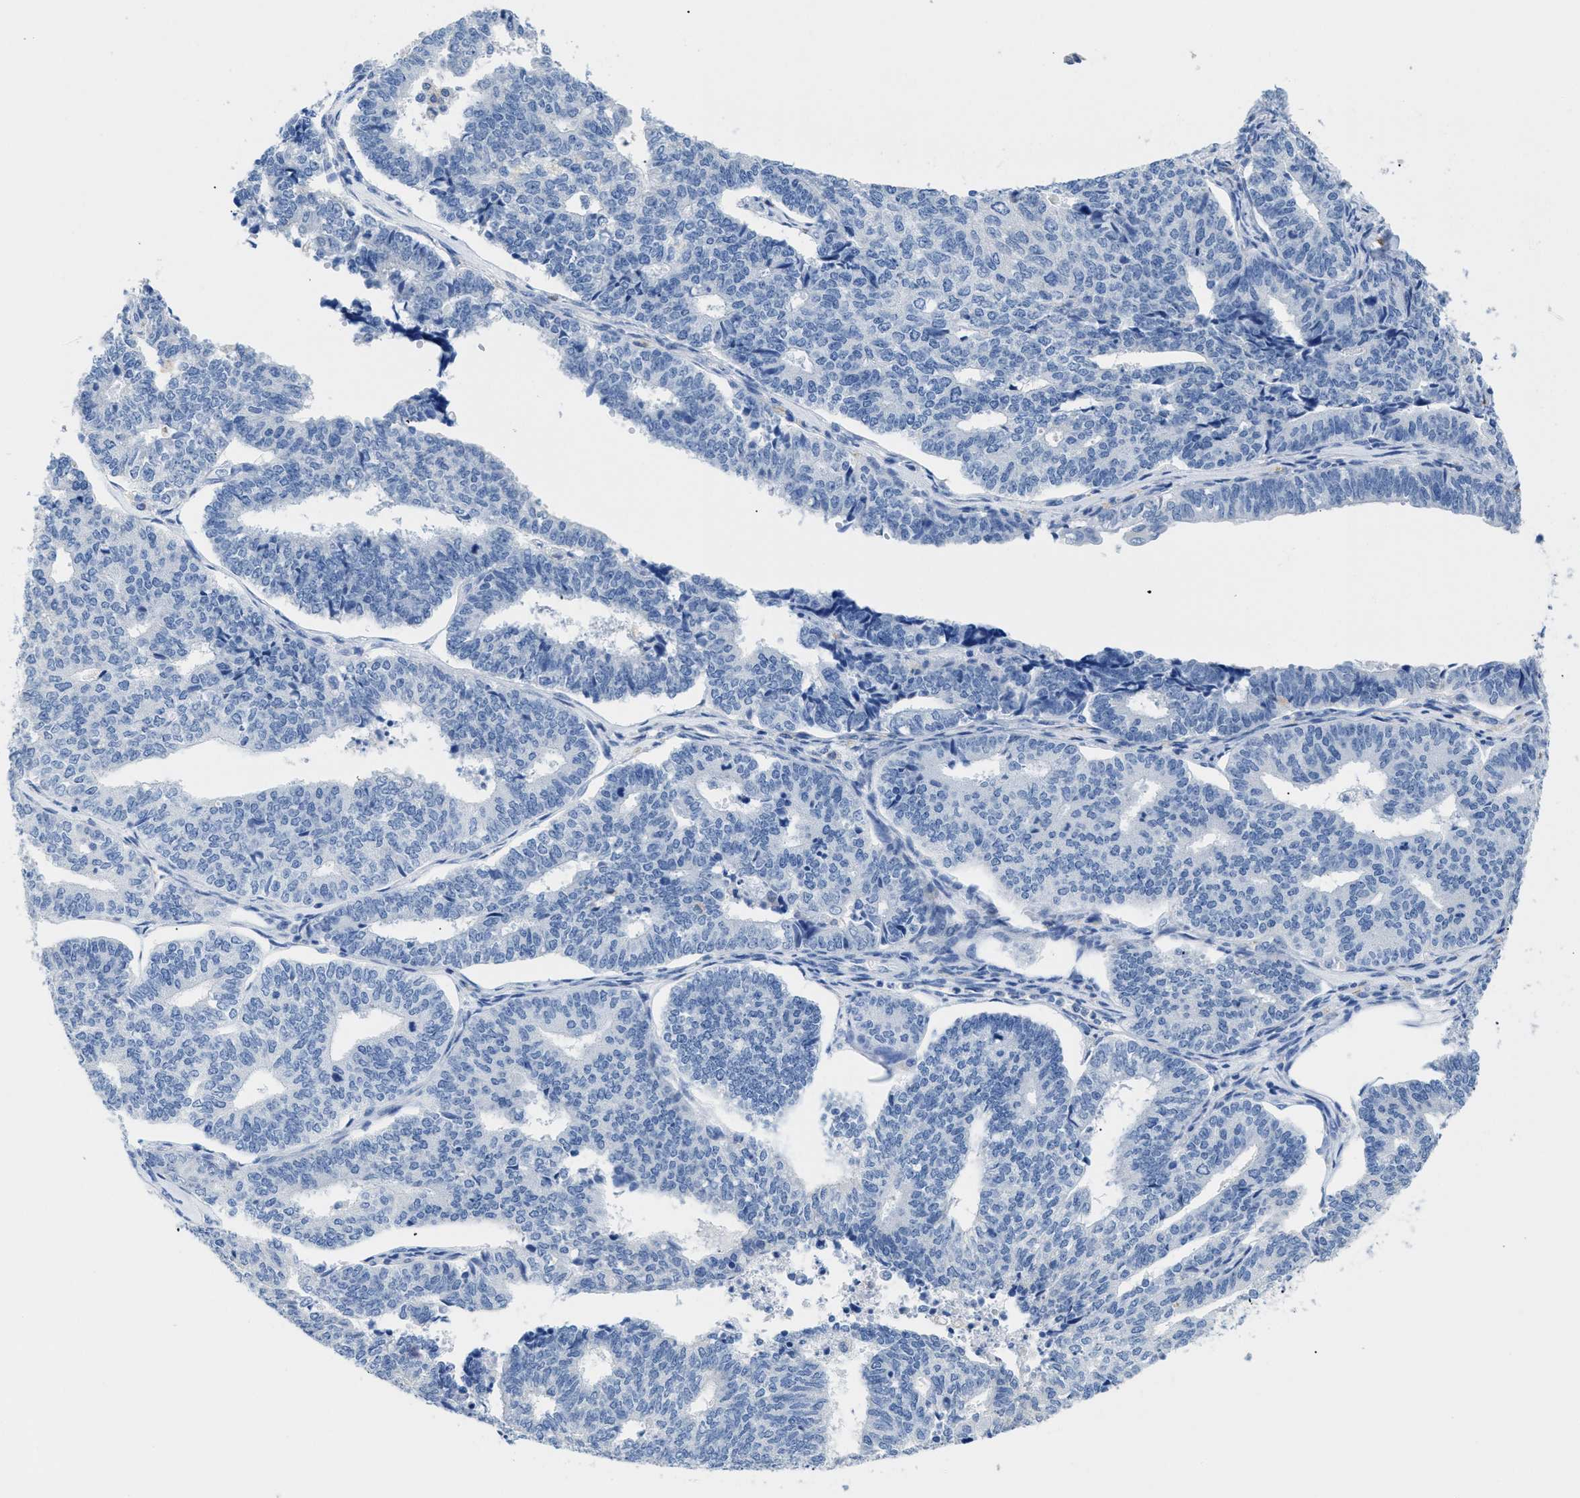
{"staining": {"intensity": "negative", "quantity": "none", "location": "none"}, "tissue": "endometrial cancer", "cell_type": "Tumor cells", "image_type": "cancer", "snomed": [{"axis": "morphology", "description": "Adenocarcinoma, NOS"}, {"axis": "topography", "description": "Endometrium"}], "caption": "Tumor cells show no significant staining in endometrial cancer. Nuclei are stained in blue.", "gene": "APOBEC2", "patient": {"sex": "female", "age": 70}}